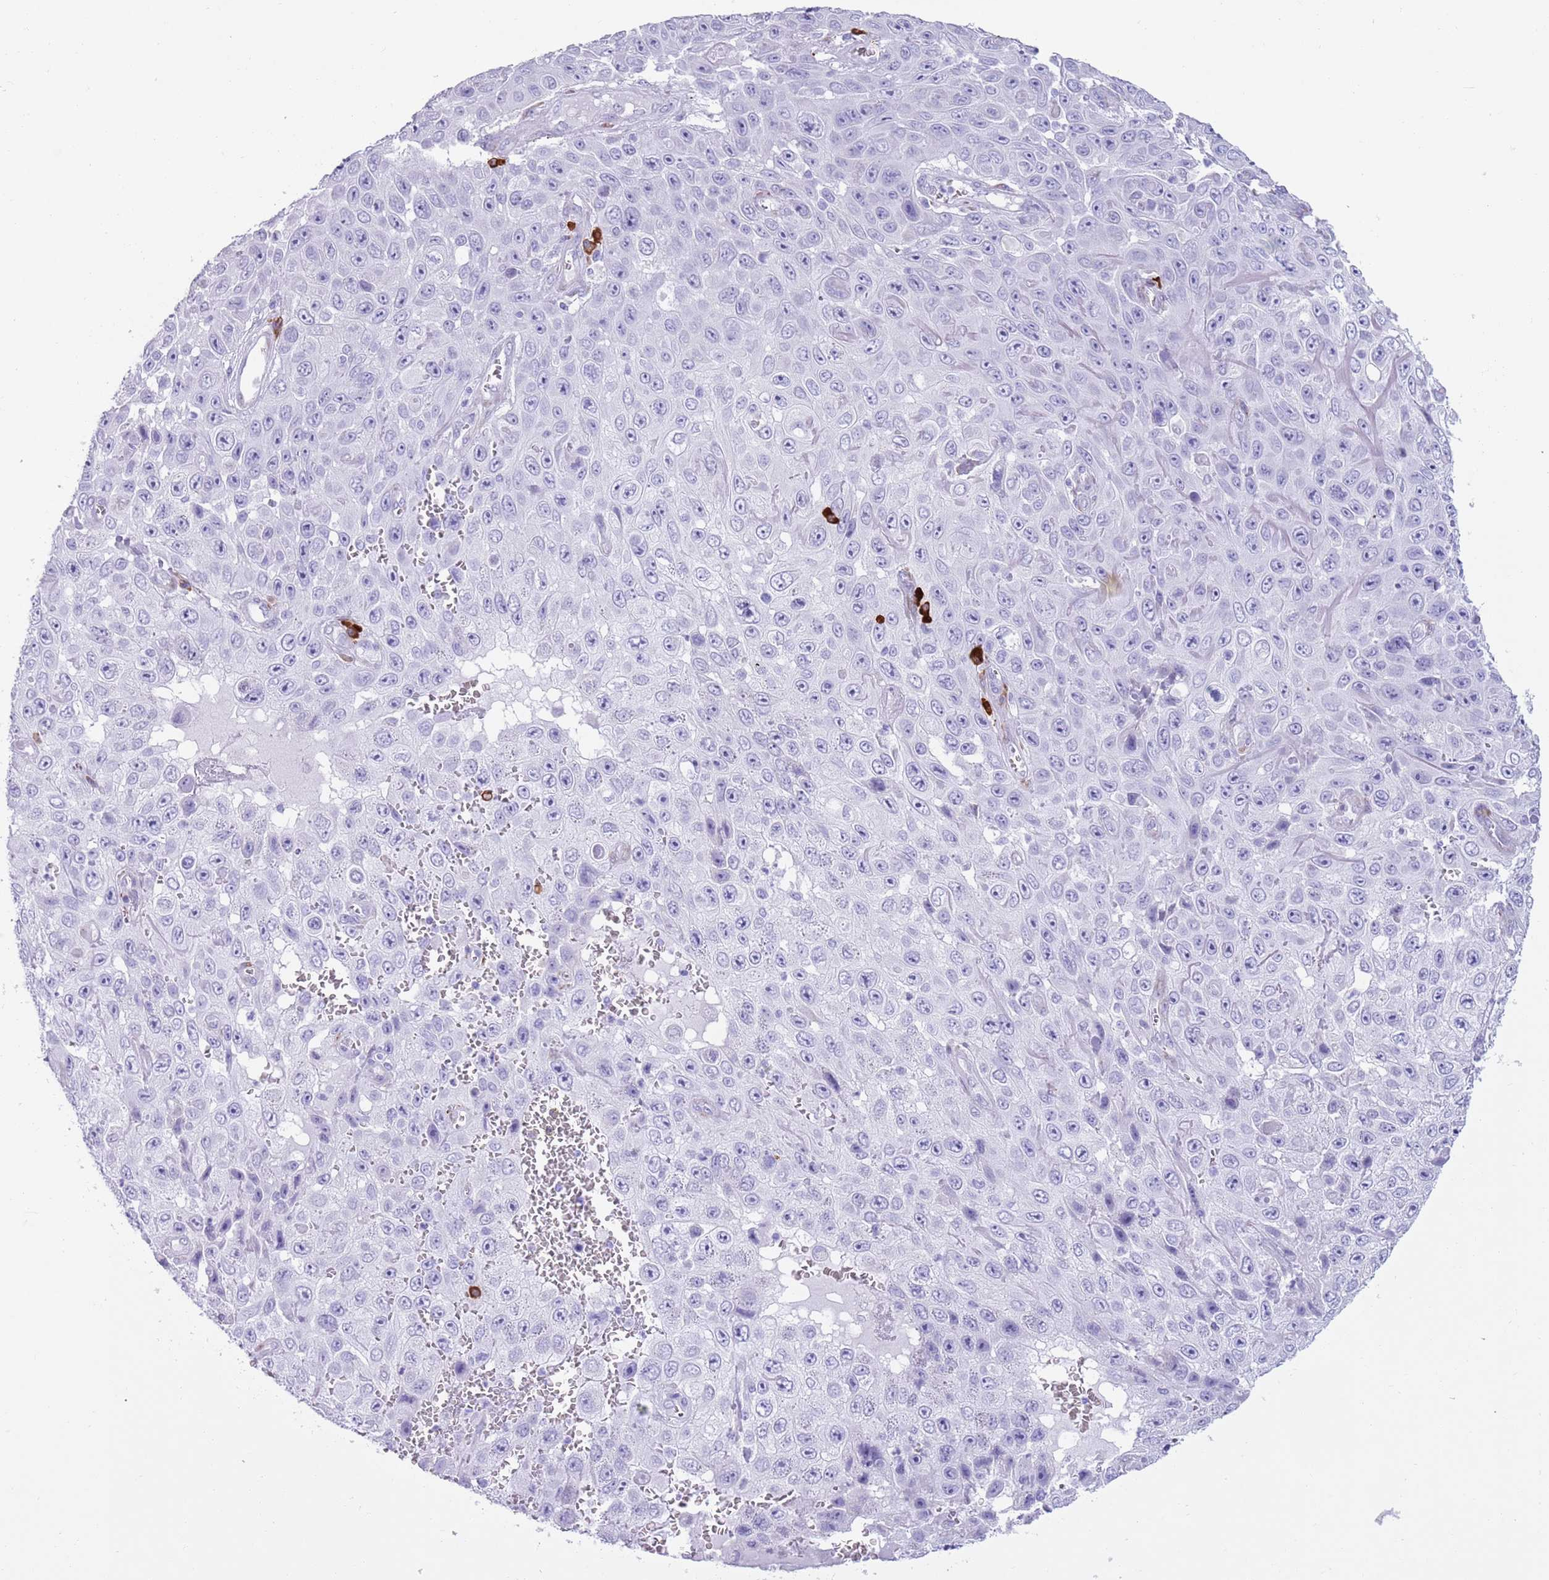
{"staining": {"intensity": "negative", "quantity": "none", "location": "none"}, "tissue": "skin cancer", "cell_type": "Tumor cells", "image_type": "cancer", "snomed": [{"axis": "morphology", "description": "Squamous cell carcinoma, NOS"}, {"axis": "topography", "description": "Skin"}], "caption": "Tumor cells are negative for protein expression in human skin cancer (squamous cell carcinoma).", "gene": "LY6G5B", "patient": {"sex": "male", "age": 82}}